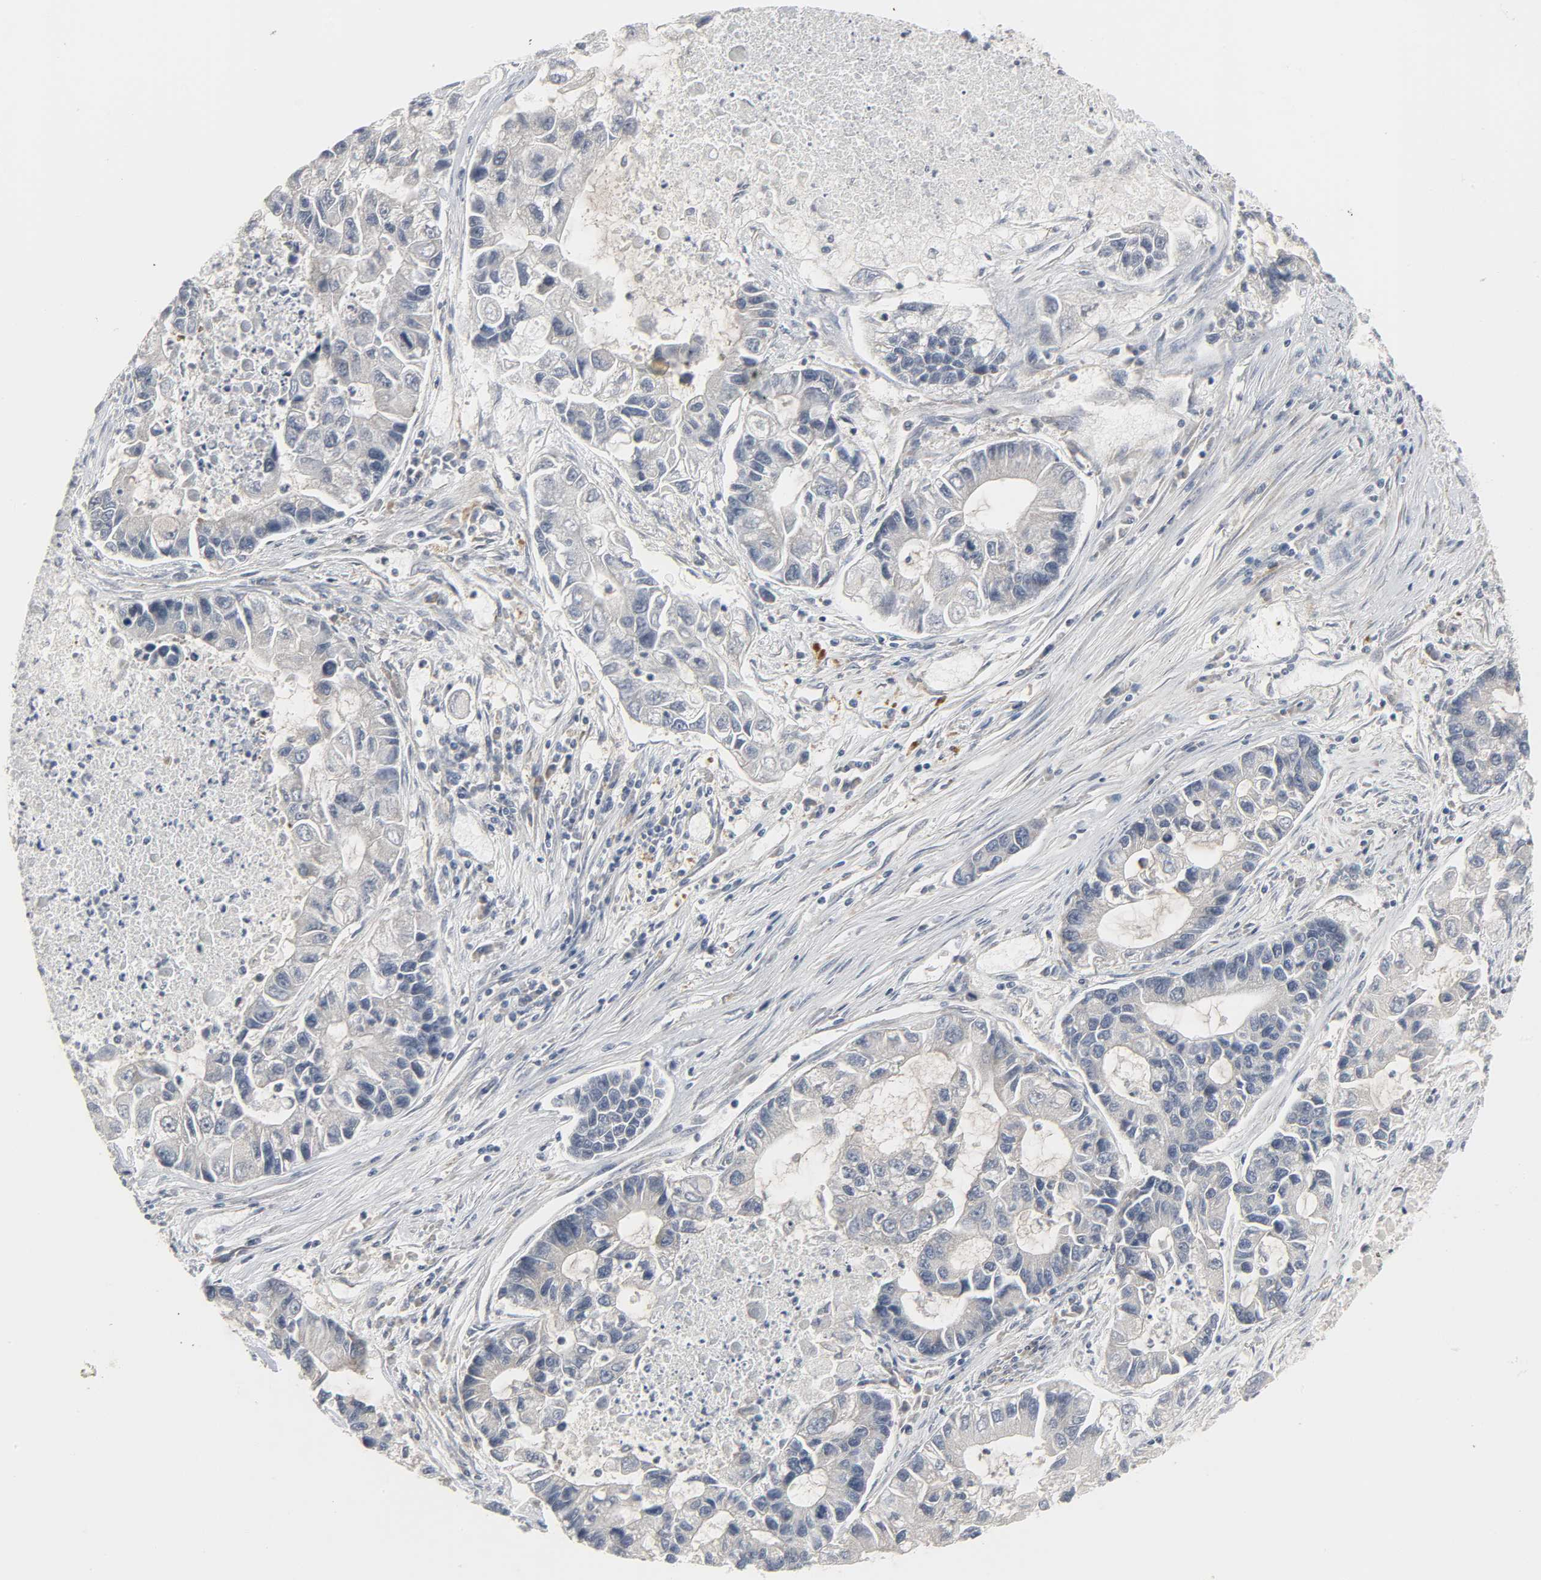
{"staining": {"intensity": "negative", "quantity": "none", "location": "none"}, "tissue": "lung cancer", "cell_type": "Tumor cells", "image_type": "cancer", "snomed": [{"axis": "morphology", "description": "Adenocarcinoma, NOS"}, {"axis": "topography", "description": "Lung"}], "caption": "Immunohistochemistry photomicrograph of neoplastic tissue: human adenocarcinoma (lung) stained with DAB (3,3'-diaminobenzidine) exhibits no significant protein staining in tumor cells. The staining was performed using DAB (3,3'-diaminobenzidine) to visualize the protein expression in brown, while the nuclei were stained in blue with hematoxylin (Magnification: 20x).", "gene": "CLIP1", "patient": {"sex": "female", "age": 51}}